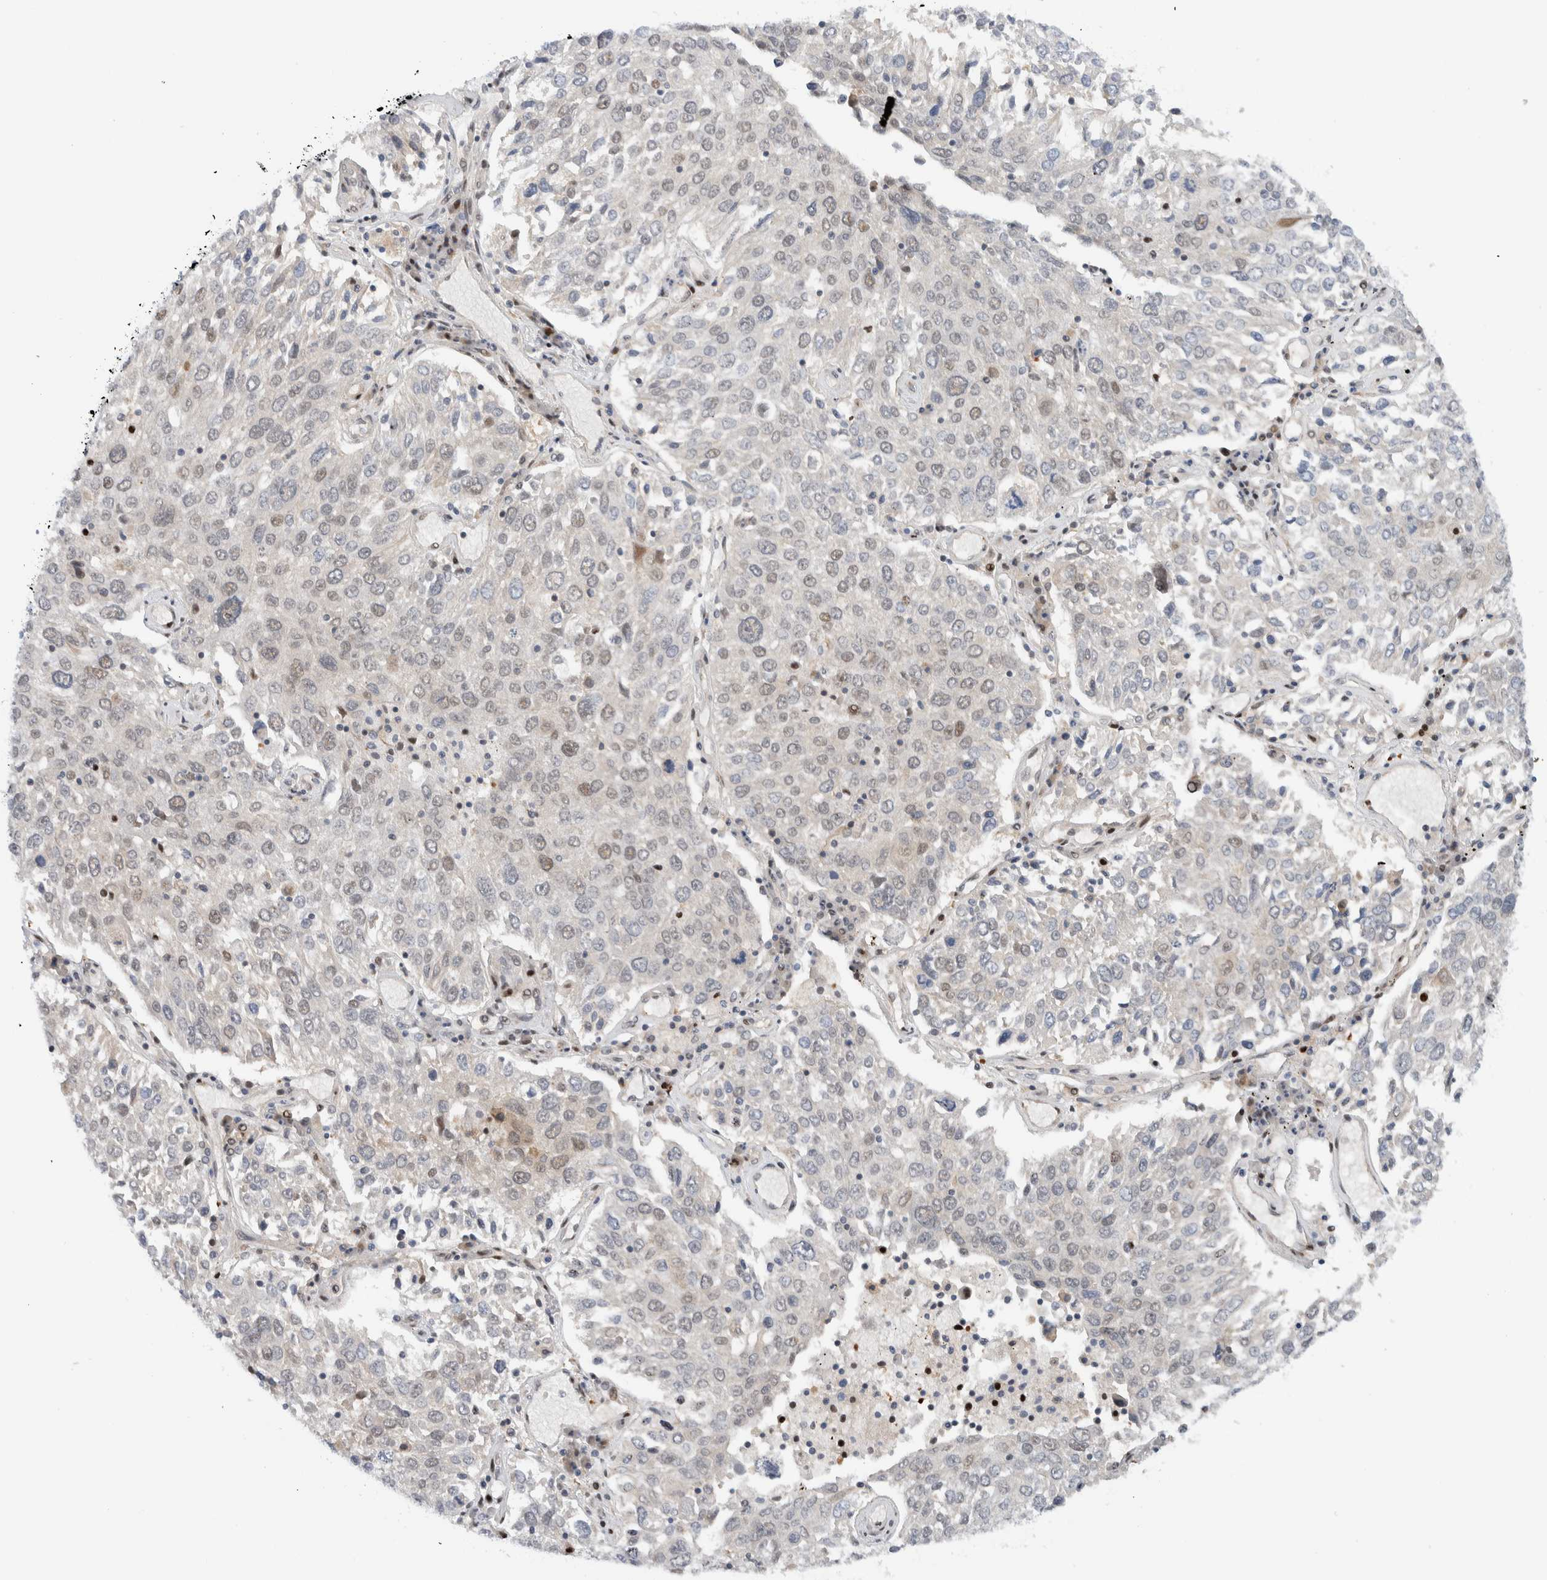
{"staining": {"intensity": "weak", "quantity": "<25%", "location": "nuclear"}, "tissue": "lung cancer", "cell_type": "Tumor cells", "image_type": "cancer", "snomed": [{"axis": "morphology", "description": "Squamous cell carcinoma, NOS"}, {"axis": "topography", "description": "Lung"}], "caption": "Tumor cells are negative for protein expression in human squamous cell carcinoma (lung).", "gene": "NCR3LG1", "patient": {"sex": "male", "age": 65}}